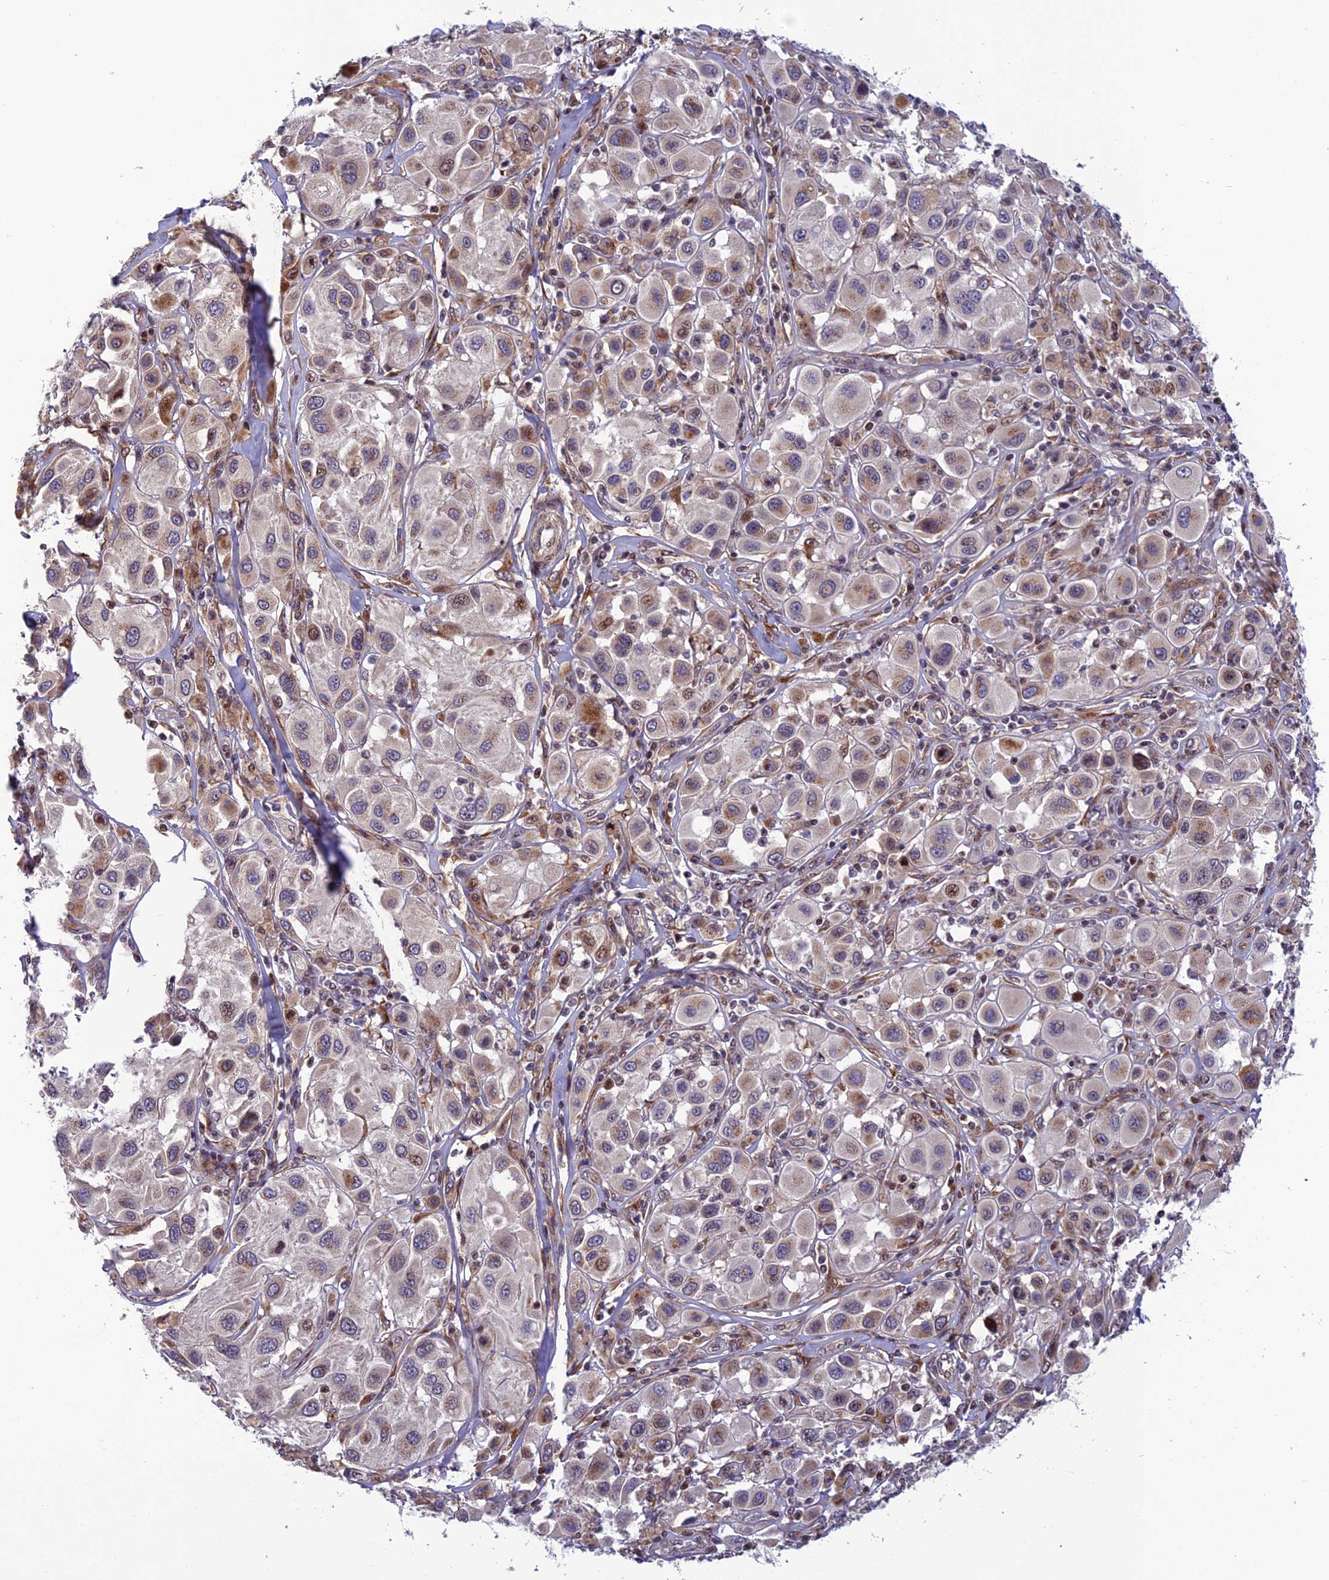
{"staining": {"intensity": "weak", "quantity": "<25%", "location": "cytoplasmic/membranous,nuclear"}, "tissue": "melanoma", "cell_type": "Tumor cells", "image_type": "cancer", "snomed": [{"axis": "morphology", "description": "Malignant melanoma, Metastatic site"}, {"axis": "topography", "description": "Skin"}], "caption": "This is an immunohistochemistry (IHC) micrograph of malignant melanoma (metastatic site). There is no positivity in tumor cells.", "gene": "SMIM7", "patient": {"sex": "male", "age": 41}}